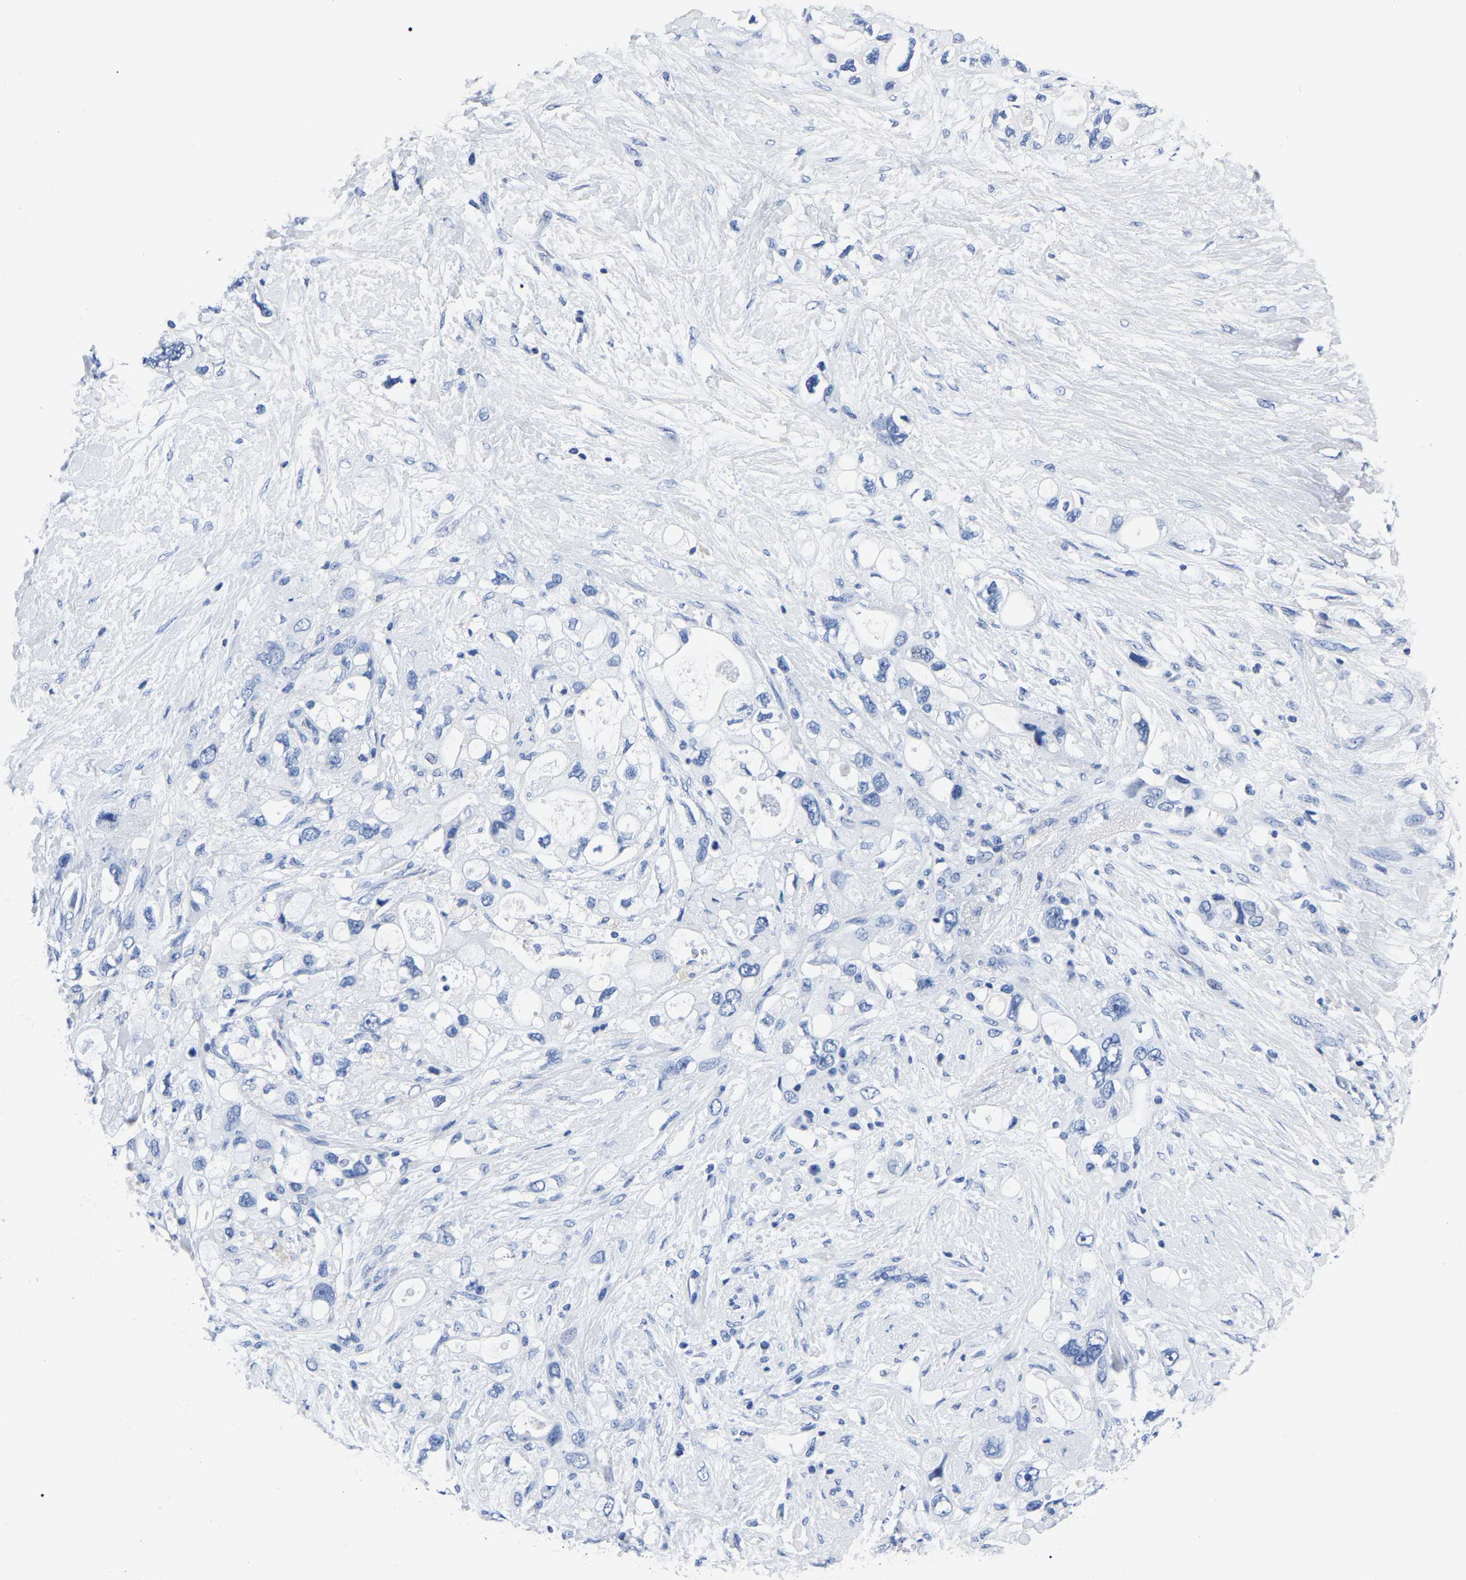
{"staining": {"intensity": "negative", "quantity": "none", "location": "none"}, "tissue": "pancreatic cancer", "cell_type": "Tumor cells", "image_type": "cancer", "snomed": [{"axis": "morphology", "description": "Adenocarcinoma, NOS"}, {"axis": "topography", "description": "Pancreas"}], "caption": "Immunohistochemistry (IHC) image of neoplastic tissue: pancreatic cancer (adenocarcinoma) stained with DAB (3,3'-diaminobenzidine) demonstrates no significant protein expression in tumor cells.", "gene": "IMPG2", "patient": {"sex": "female", "age": 56}}